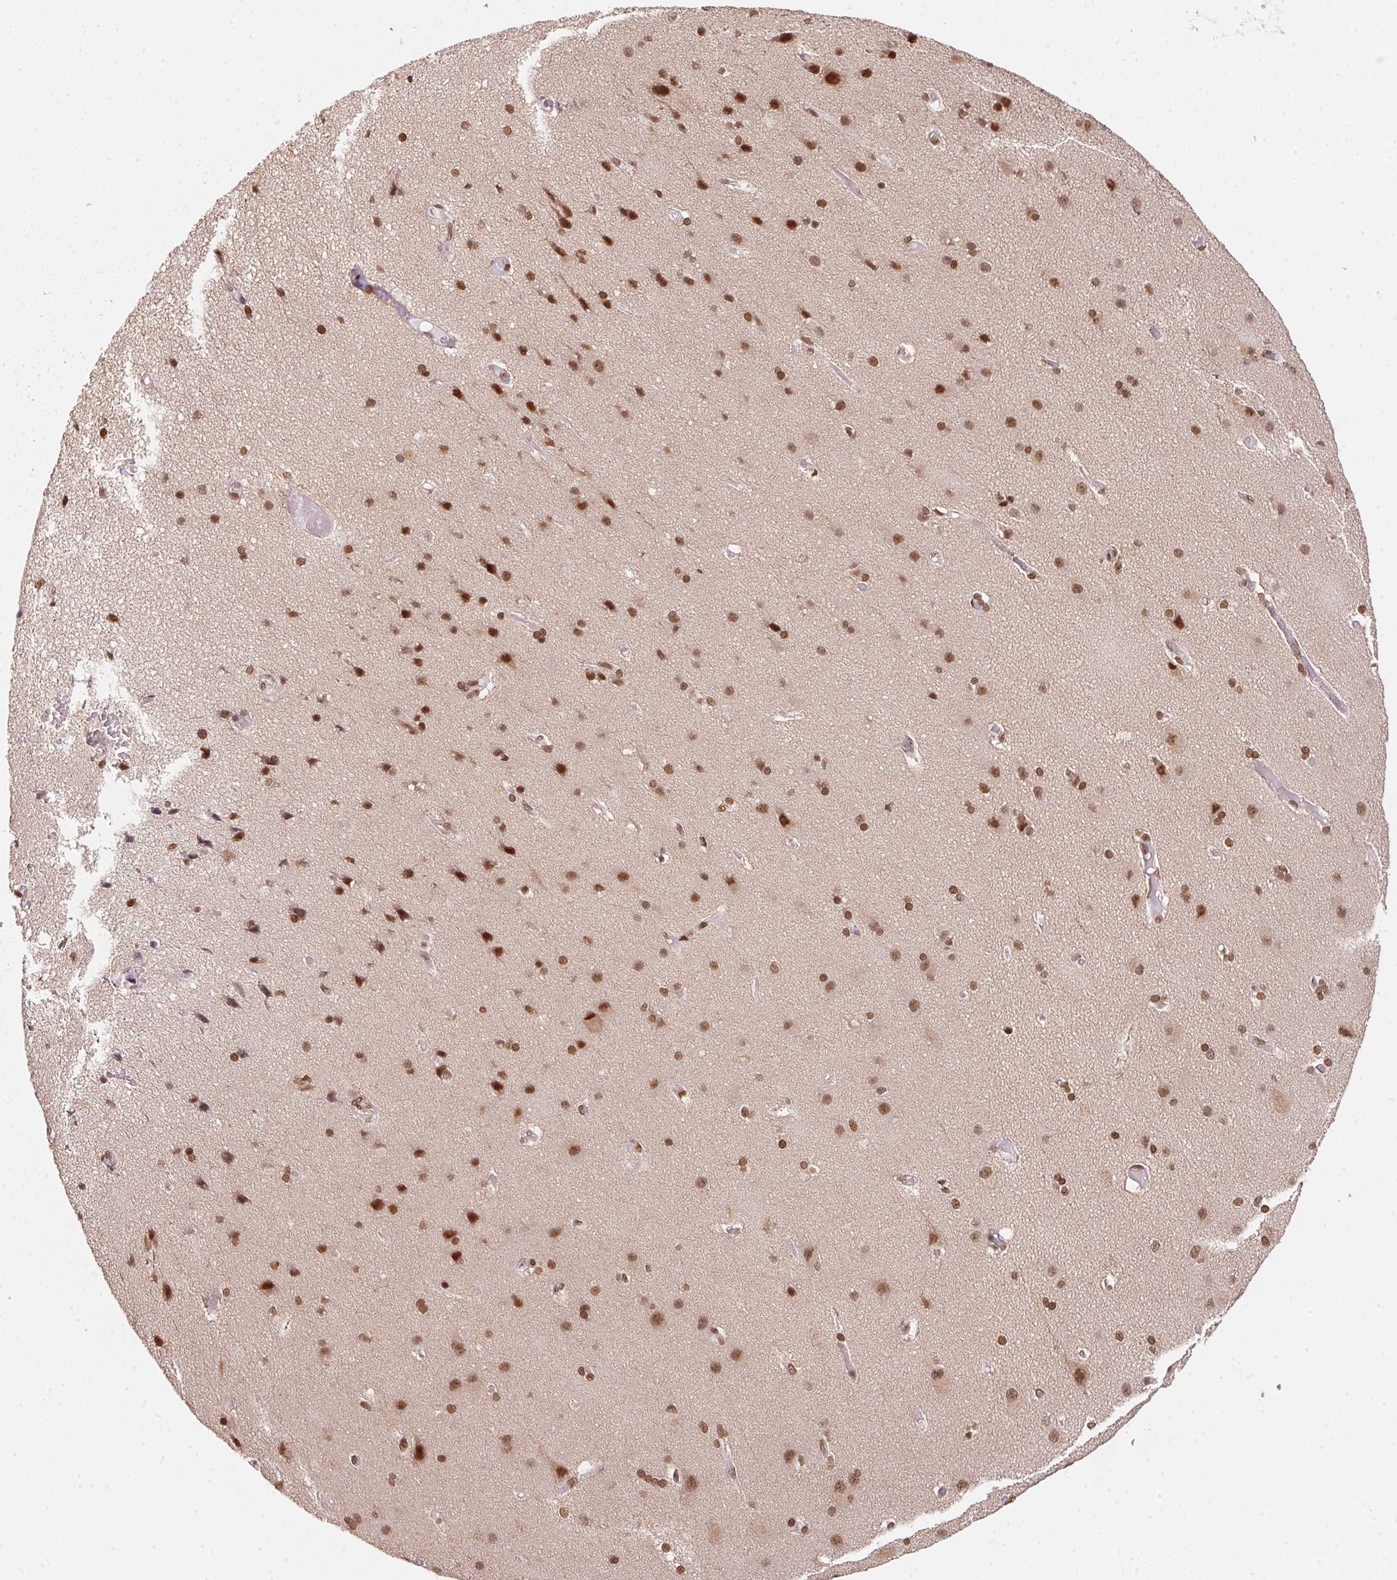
{"staining": {"intensity": "strong", "quantity": ">75%", "location": "nuclear"}, "tissue": "cerebral cortex", "cell_type": "Endothelial cells", "image_type": "normal", "snomed": [{"axis": "morphology", "description": "Normal tissue, NOS"}, {"axis": "morphology", "description": "Glioma, malignant, High grade"}, {"axis": "topography", "description": "Cerebral cortex"}], "caption": "High-magnification brightfield microscopy of benign cerebral cortex stained with DAB (3,3'-diaminobenzidine) (brown) and counterstained with hematoxylin (blue). endothelial cells exhibit strong nuclear staining is present in about>75% of cells.", "gene": "SAP30BP", "patient": {"sex": "male", "age": 71}}